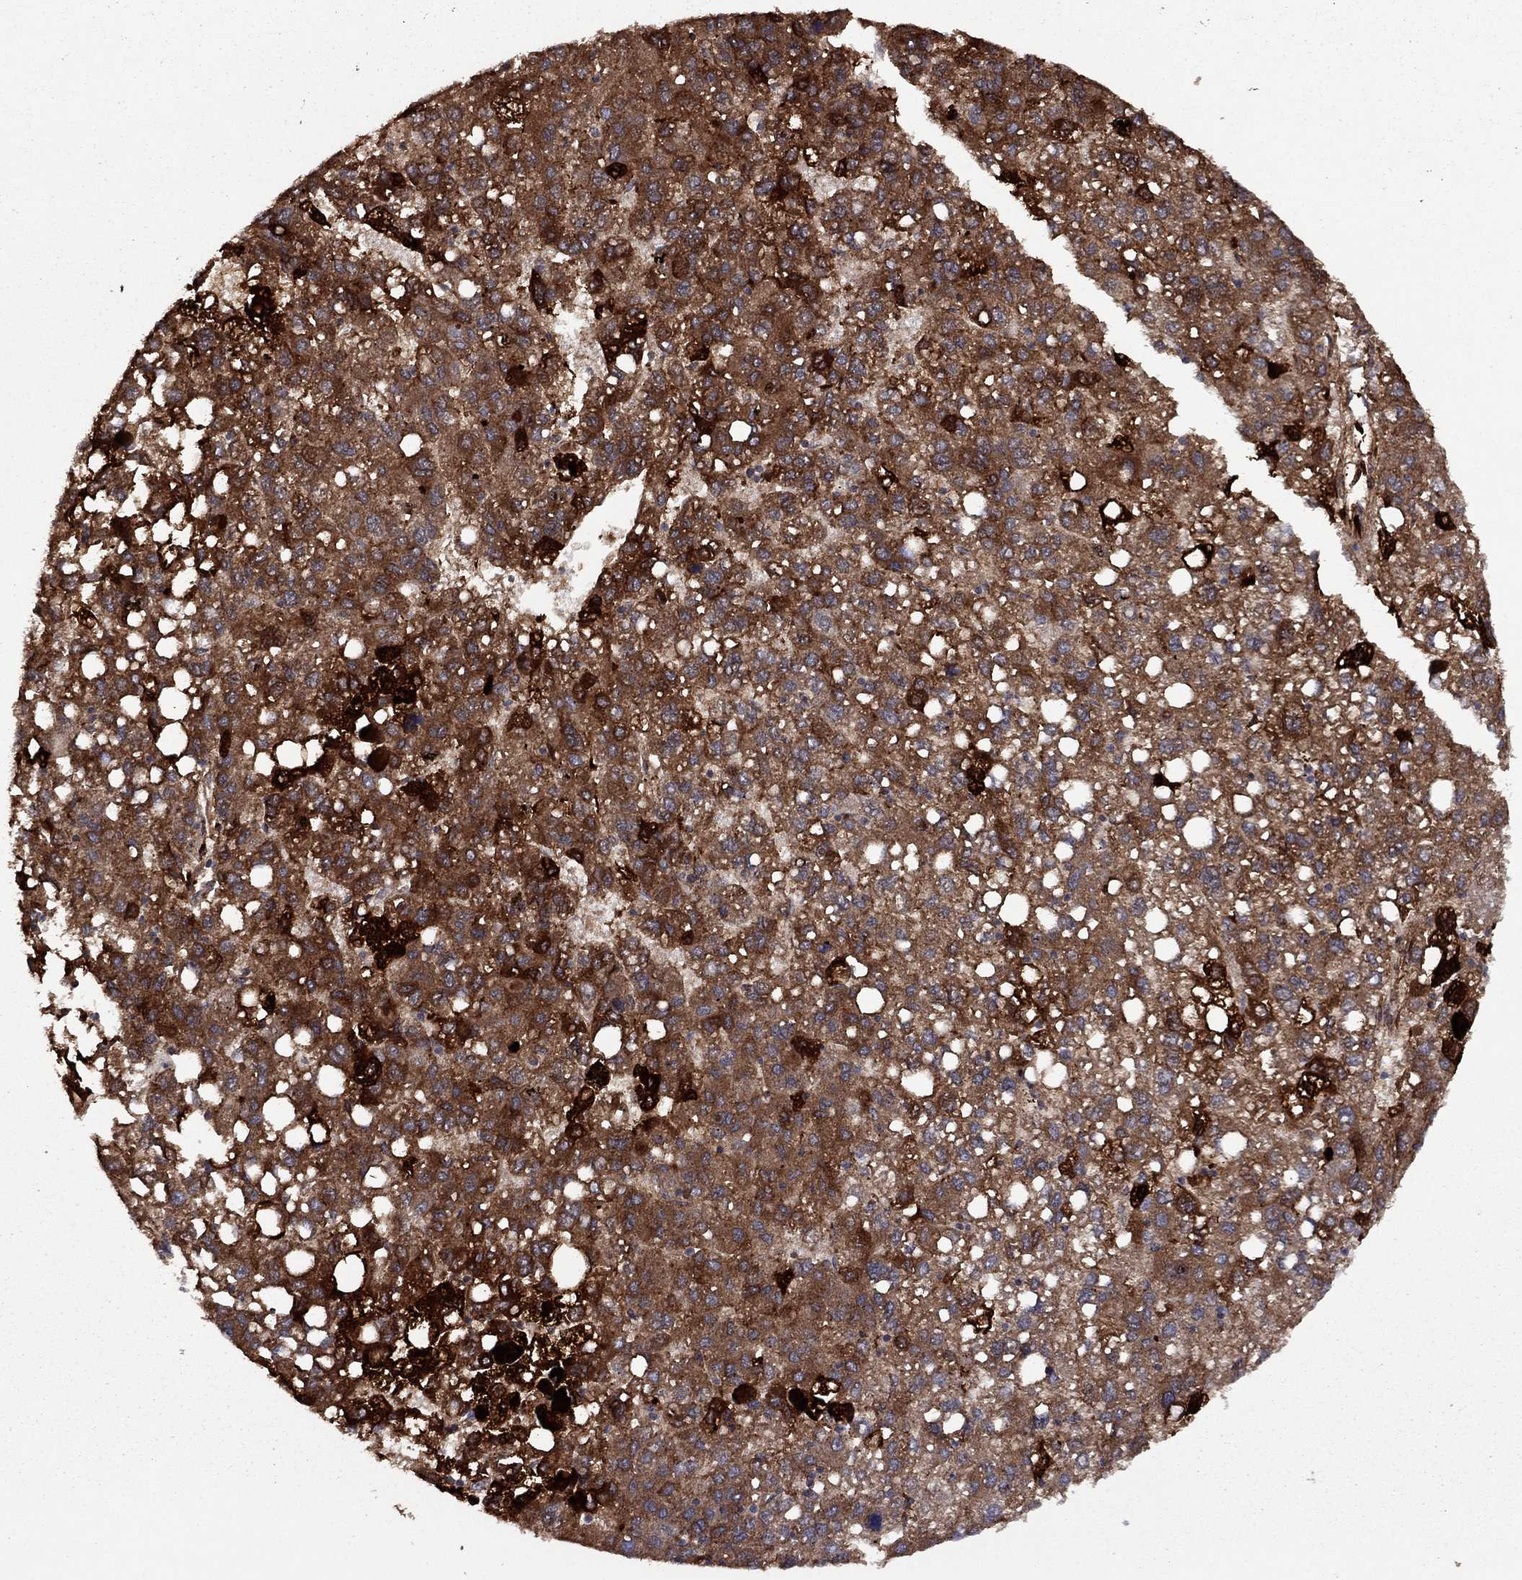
{"staining": {"intensity": "moderate", "quantity": ">75%", "location": "cytoplasmic/membranous"}, "tissue": "liver cancer", "cell_type": "Tumor cells", "image_type": "cancer", "snomed": [{"axis": "morphology", "description": "Carcinoma, Hepatocellular, NOS"}, {"axis": "topography", "description": "Liver"}], "caption": "This micrograph exhibits liver cancer (hepatocellular carcinoma) stained with immunohistochemistry to label a protein in brown. The cytoplasmic/membranous of tumor cells show moderate positivity for the protein. Nuclei are counter-stained blue.", "gene": "COL18A1", "patient": {"sex": "female", "age": 82}}